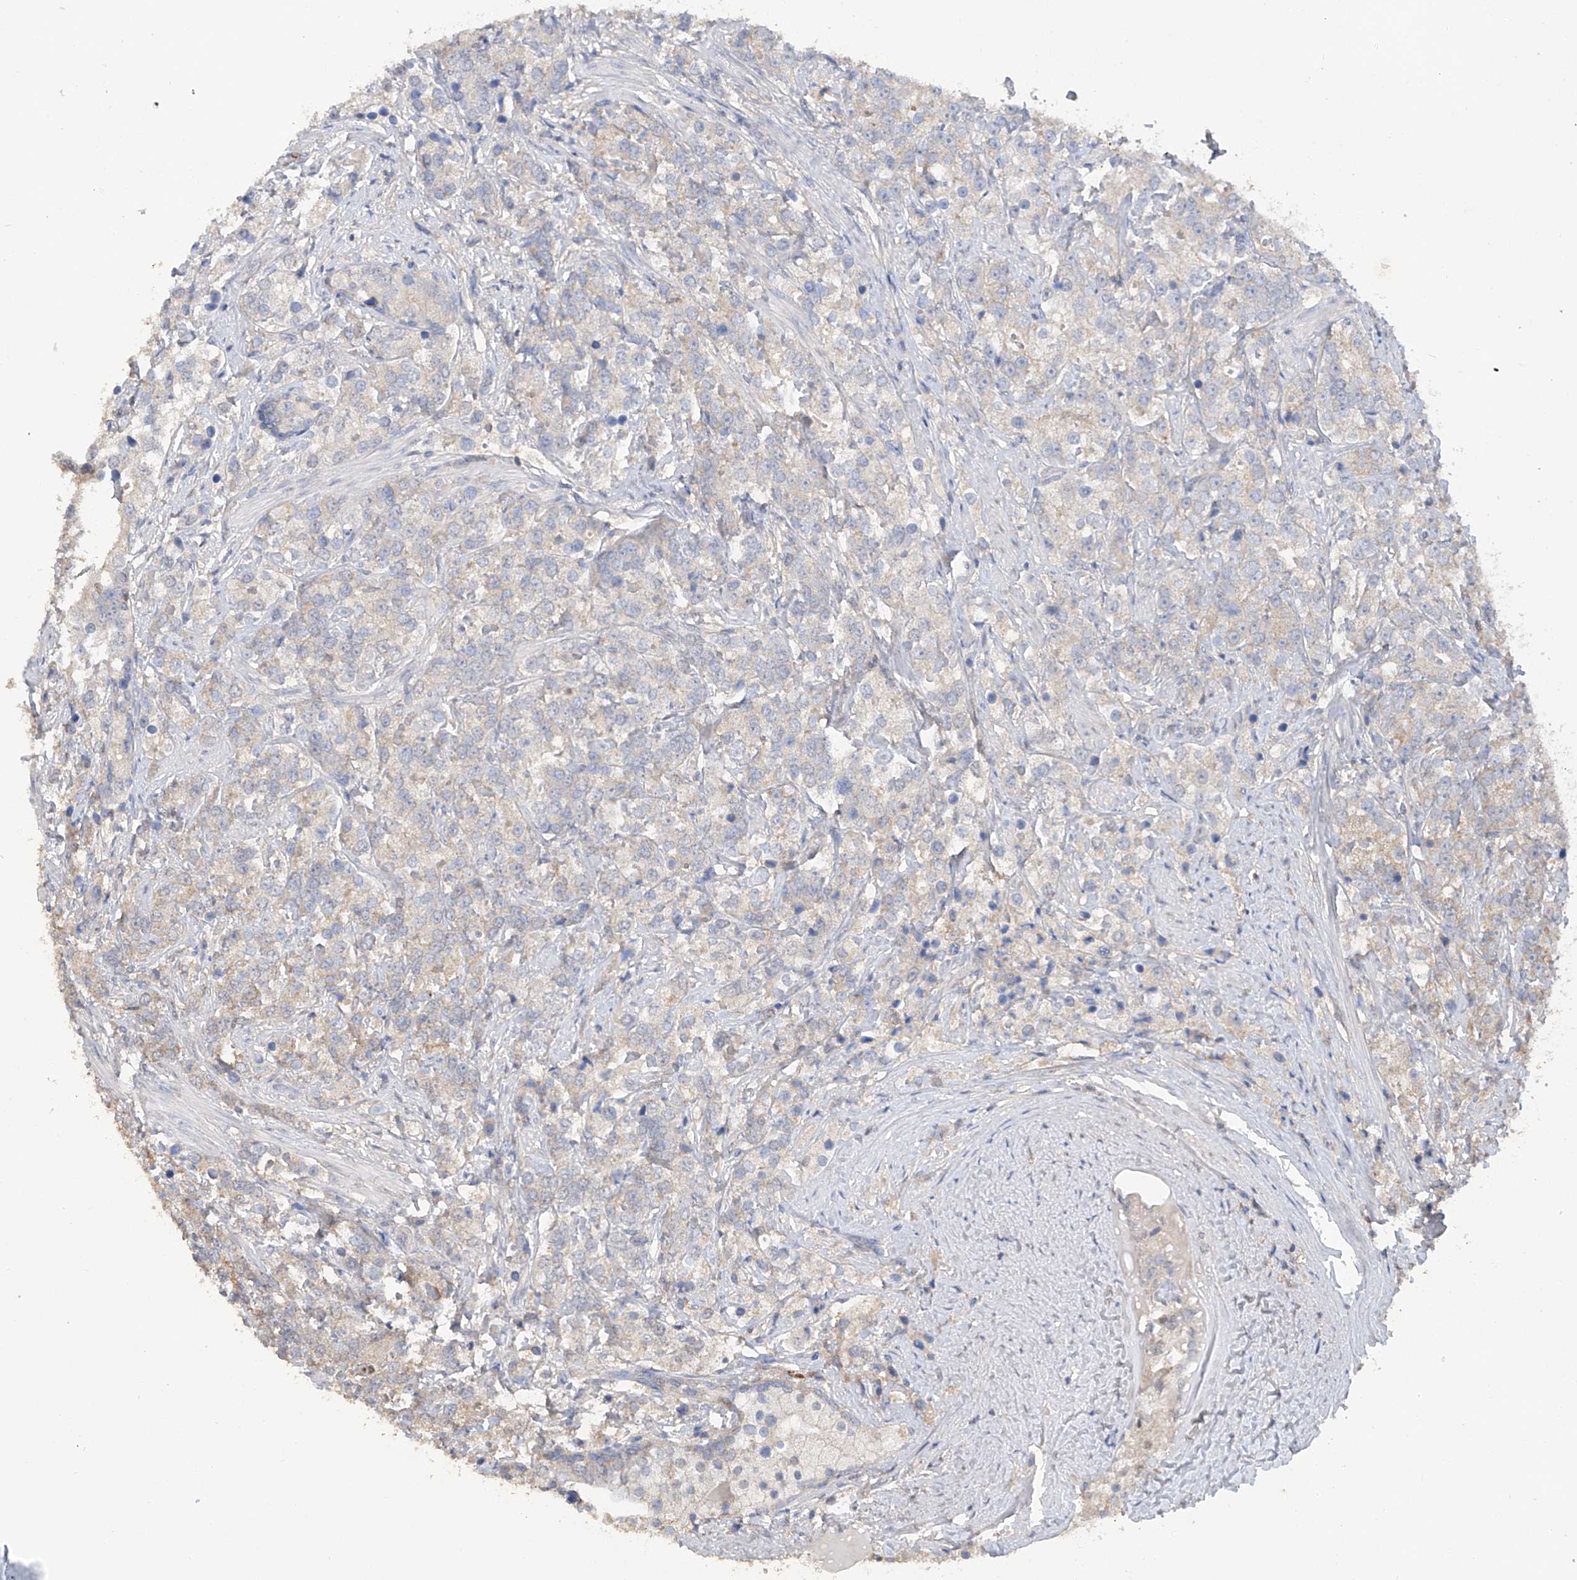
{"staining": {"intensity": "weak", "quantity": "<25%", "location": "cytoplasmic/membranous"}, "tissue": "prostate cancer", "cell_type": "Tumor cells", "image_type": "cancer", "snomed": [{"axis": "morphology", "description": "Adenocarcinoma, High grade"}, {"axis": "topography", "description": "Prostate"}], "caption": "Immunohistochemical staining of prostate cancer (adenocarcinoma (high-grade)) displays no significant expression in tumor cells.", "gene": "HAS3", "patient": {"sex": "male", "age": 69}}